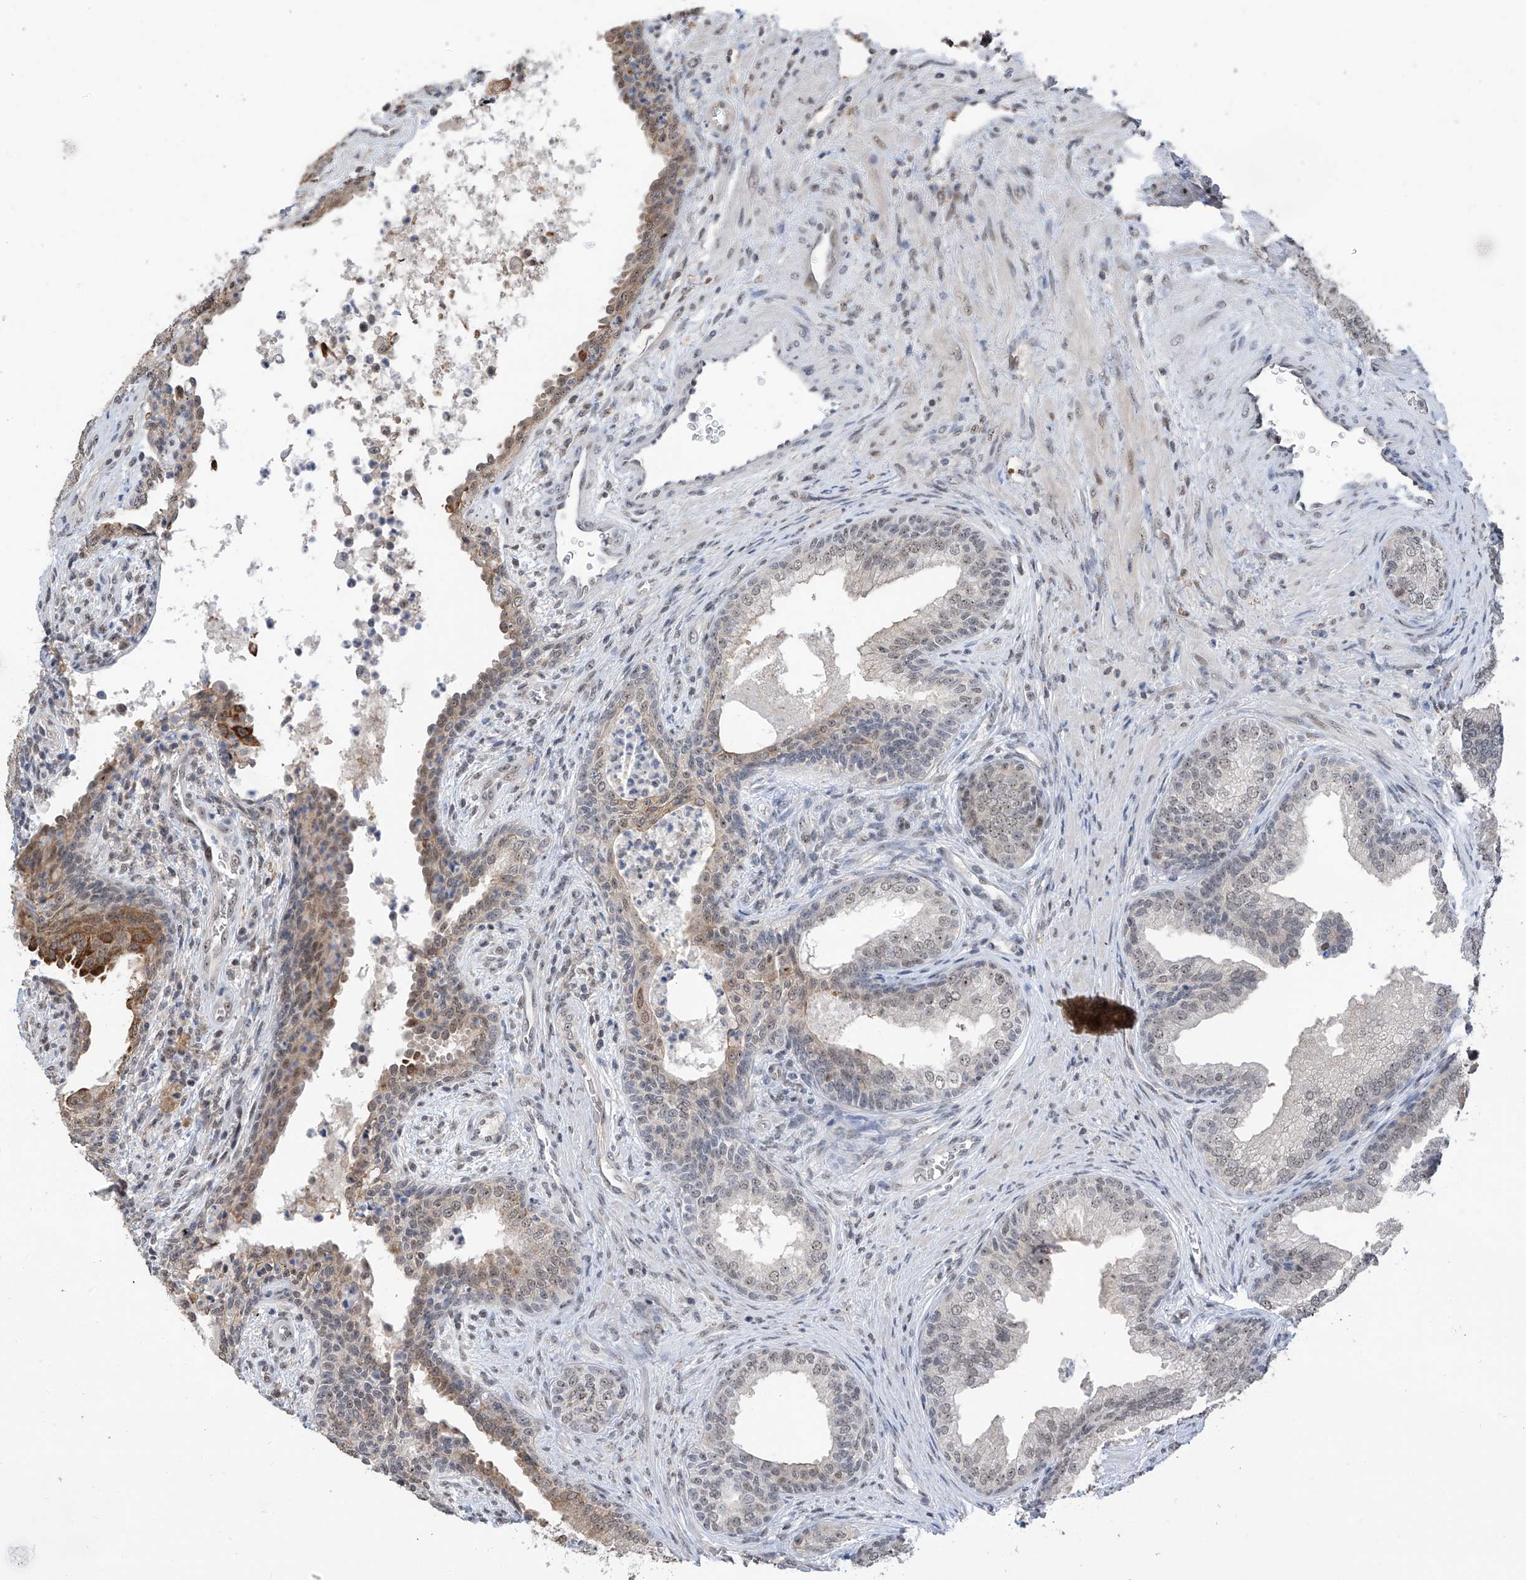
{"staining": {"intensity": "weak", "quantity": "<25%", "location": "nuclear"}, "tissue": "prostate", "cell_type": "Glandular cells", "image_type": "normal", "snomed": [{"axis": "morphology", "description": "Normal tissue, NOS"}, {"axis": "topography", "description": "Prostate"}], "caption": "This micrograph is of normal prostate stained with IHC to label a protein in brown with the nuclei are counter-stained blue. There is no expression in glandular cells.", "gene": "C1orf131", "patient": {"sex": "male", "age": 76}}